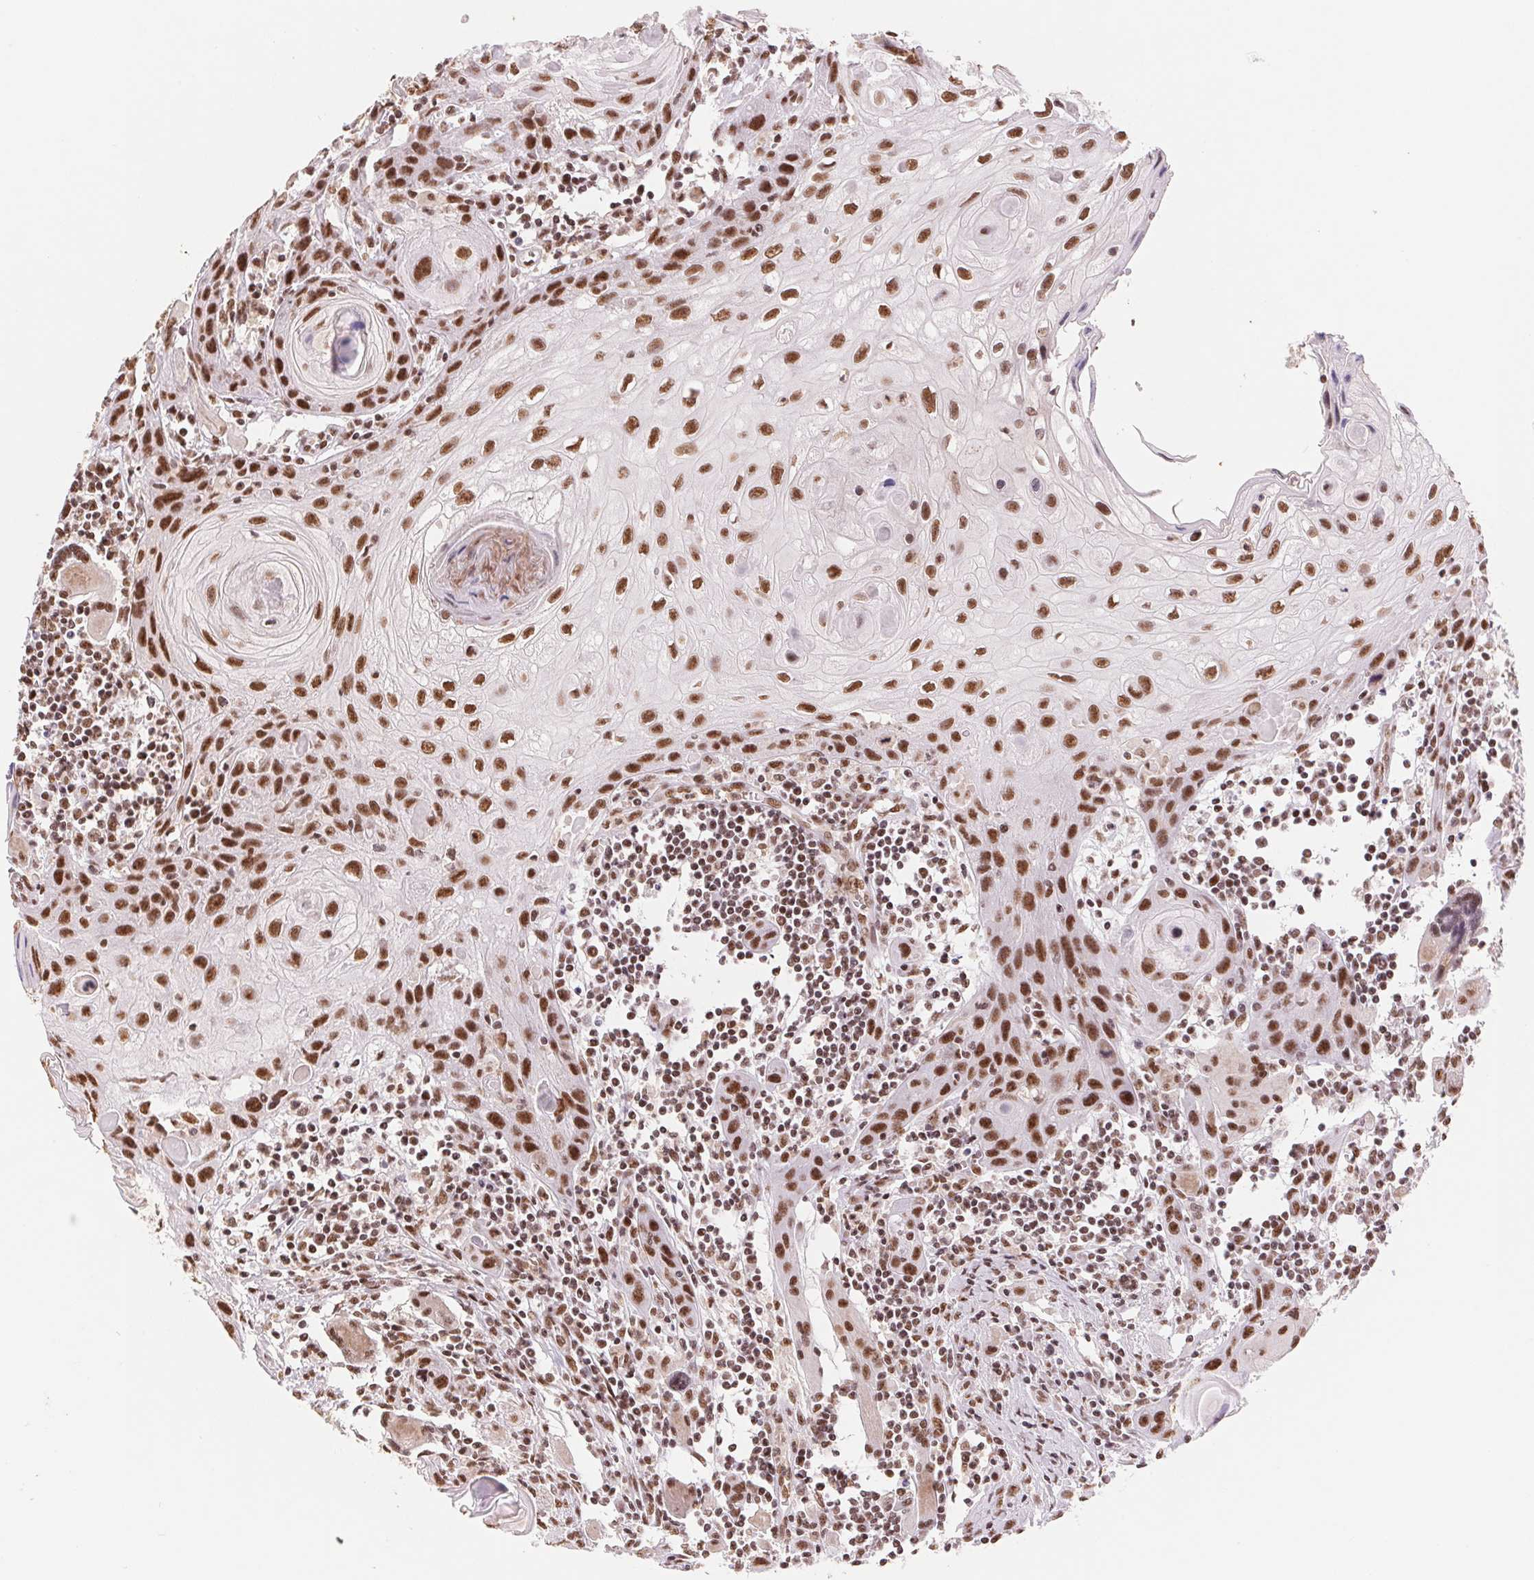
{"staining": {"intensity": "strong", "quantity": ">75%", "location": "nuclear"}, "tissue": "head and neck cancer", "cell_type": "Tumor cells", "image_type": "cancer", "snomed": [{"axis": "morphology", "description": "Squamous cell carcinoma, NOS"}, {"axis": "topography", "description": "Oral tissue"}, {"axis": "topography", "description": "Head-Neck"}], "caption": "Protein staining of squamous cell carcinoma (head and neck) tissue shows strong nuclear expression in about >75% of tumor cells. Nuclei are stained in blue.", "gene": "SREK1", "patient": {"sex": "male", "age": 58}}